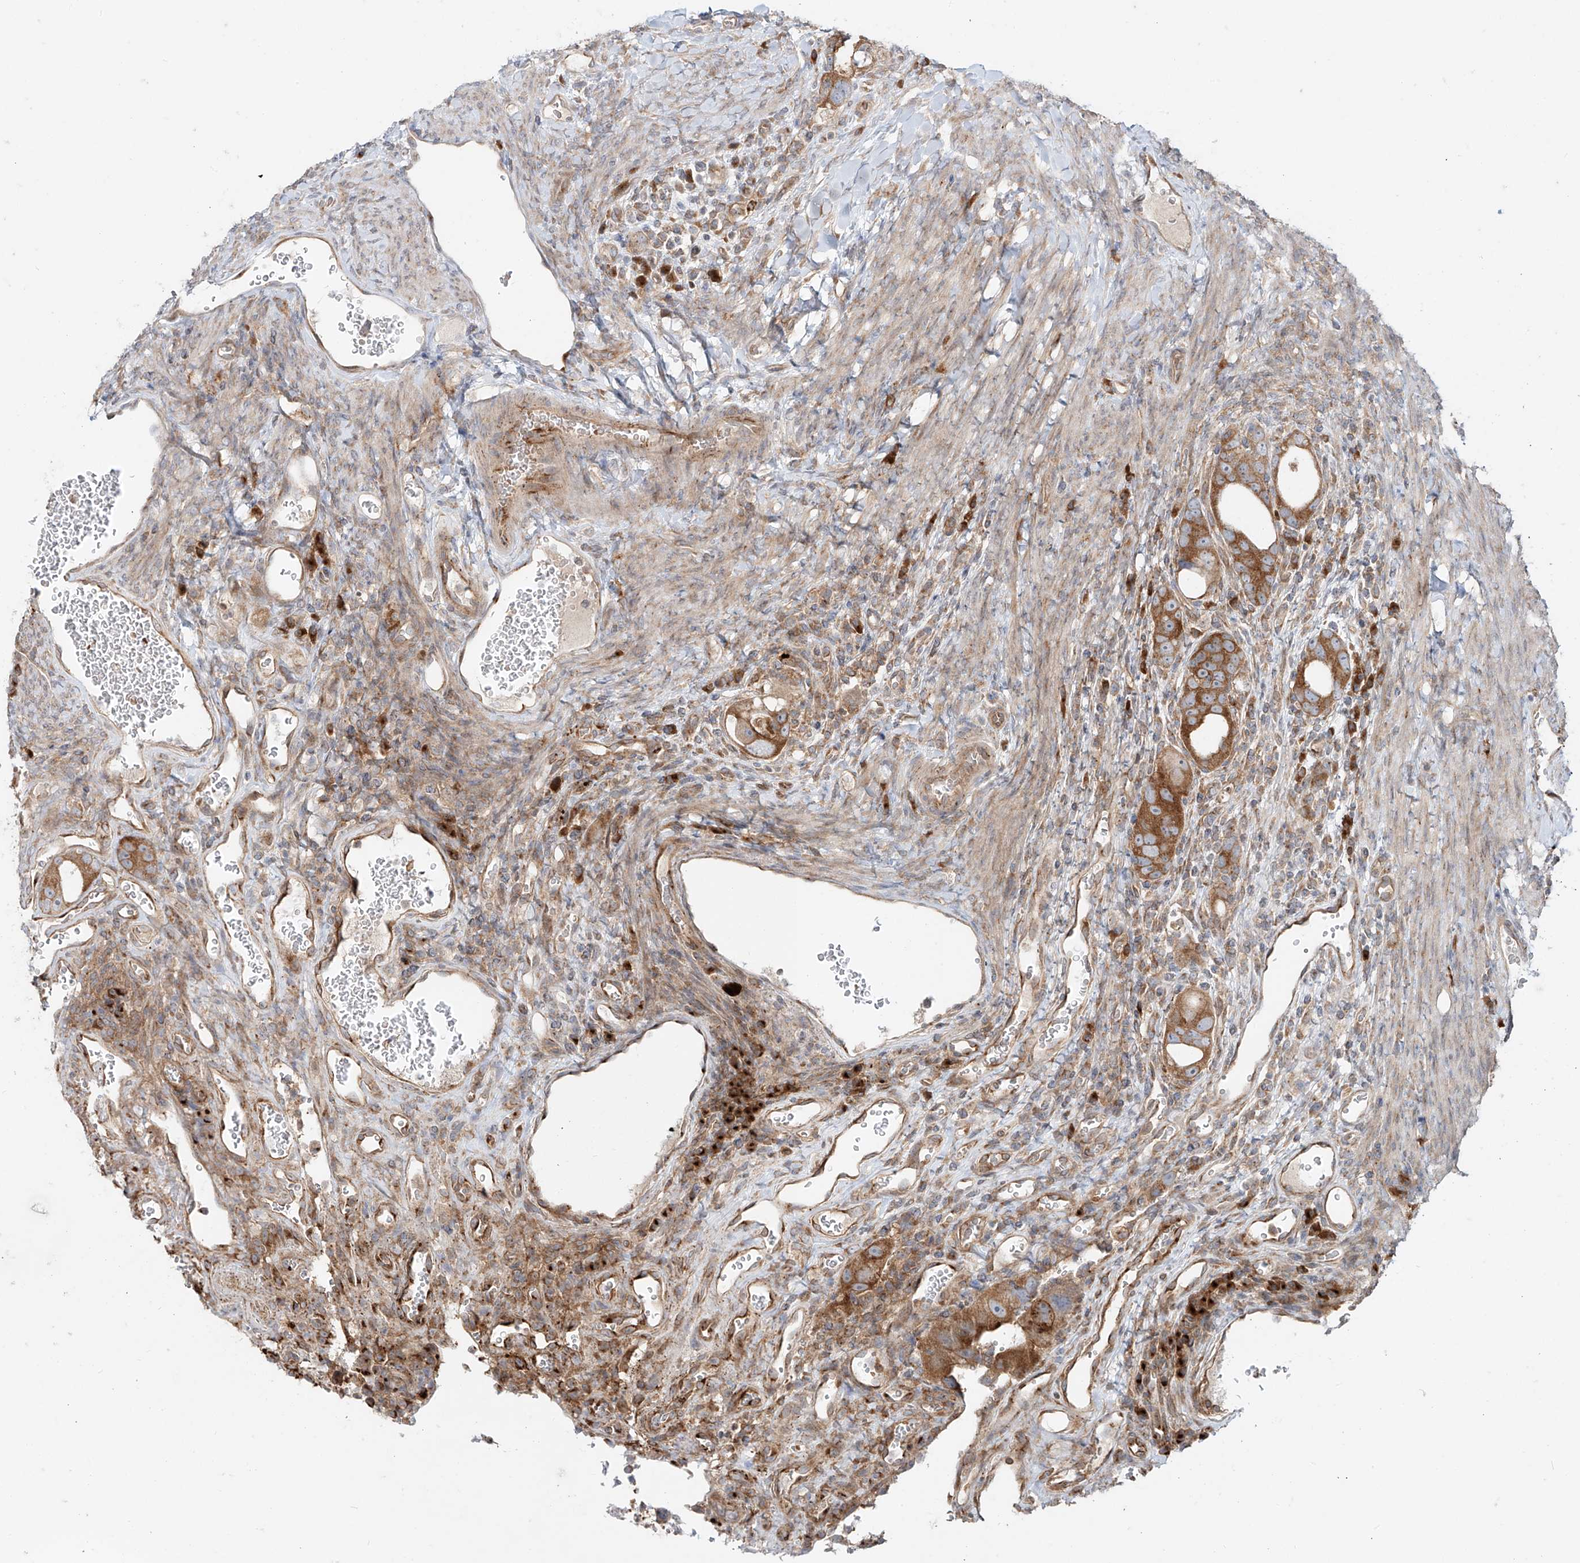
{"staining": {"intensity": "strong", "quantity": ">75%", "location": "cytoplasmic/membranous"}, "tissue": "colorectal cancer", "cell_type": "Tumor cells", "image_type": "cancer", "snomed": [{"axis": "morphology", "description": "Adenocarcinoma, NOS"}, {"axis": "topography", "description": "Rectum"}], "caption": "There is high levels of strong cytoplasmic/membranous staining in tumor cells of colorectal cancer, as demonstrated by immunohistochemical staining (brown color).", "gene": "TJAP1", "patient": {"sex": "male", "age": 59}}